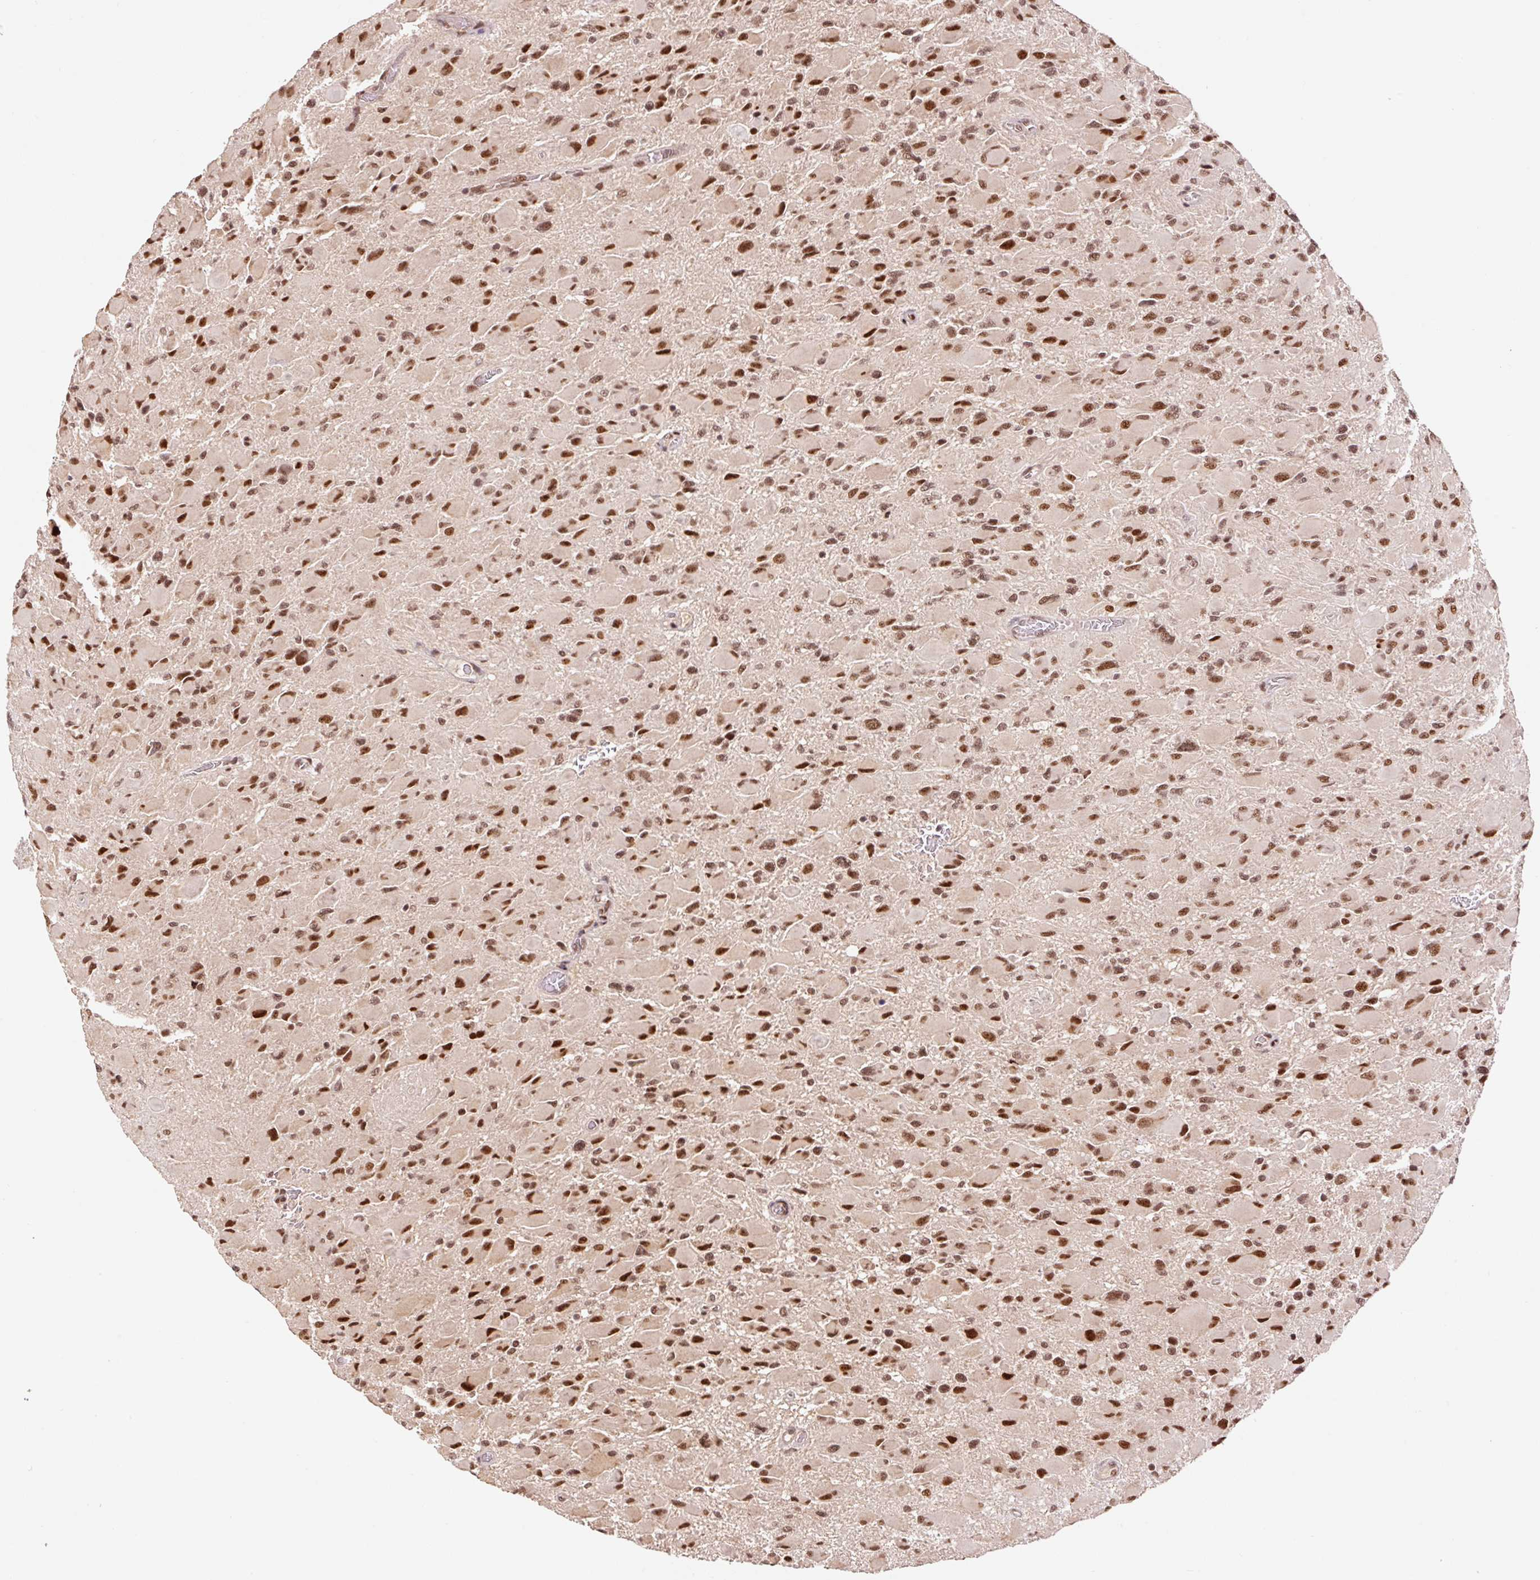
{"staining": {"intensity": "moderate", "quantity": ">75%", "location": "nuclear"}, "tissue": "glioma", "cell_type": "Tumor cells", "image_type": "cancer", "snomed": [{"axis": "morphology", "description": "Glioma, malignant, High grade"}, {"axis": "topography", "description": "Cerebral cortex"}], "caption": "A photomicrograph of human glioma stained for a protein displays moderate nuclear brown staining in tumor cells.", "gene": "INTS8", "patient": {"sex": "female", "age": 36}}